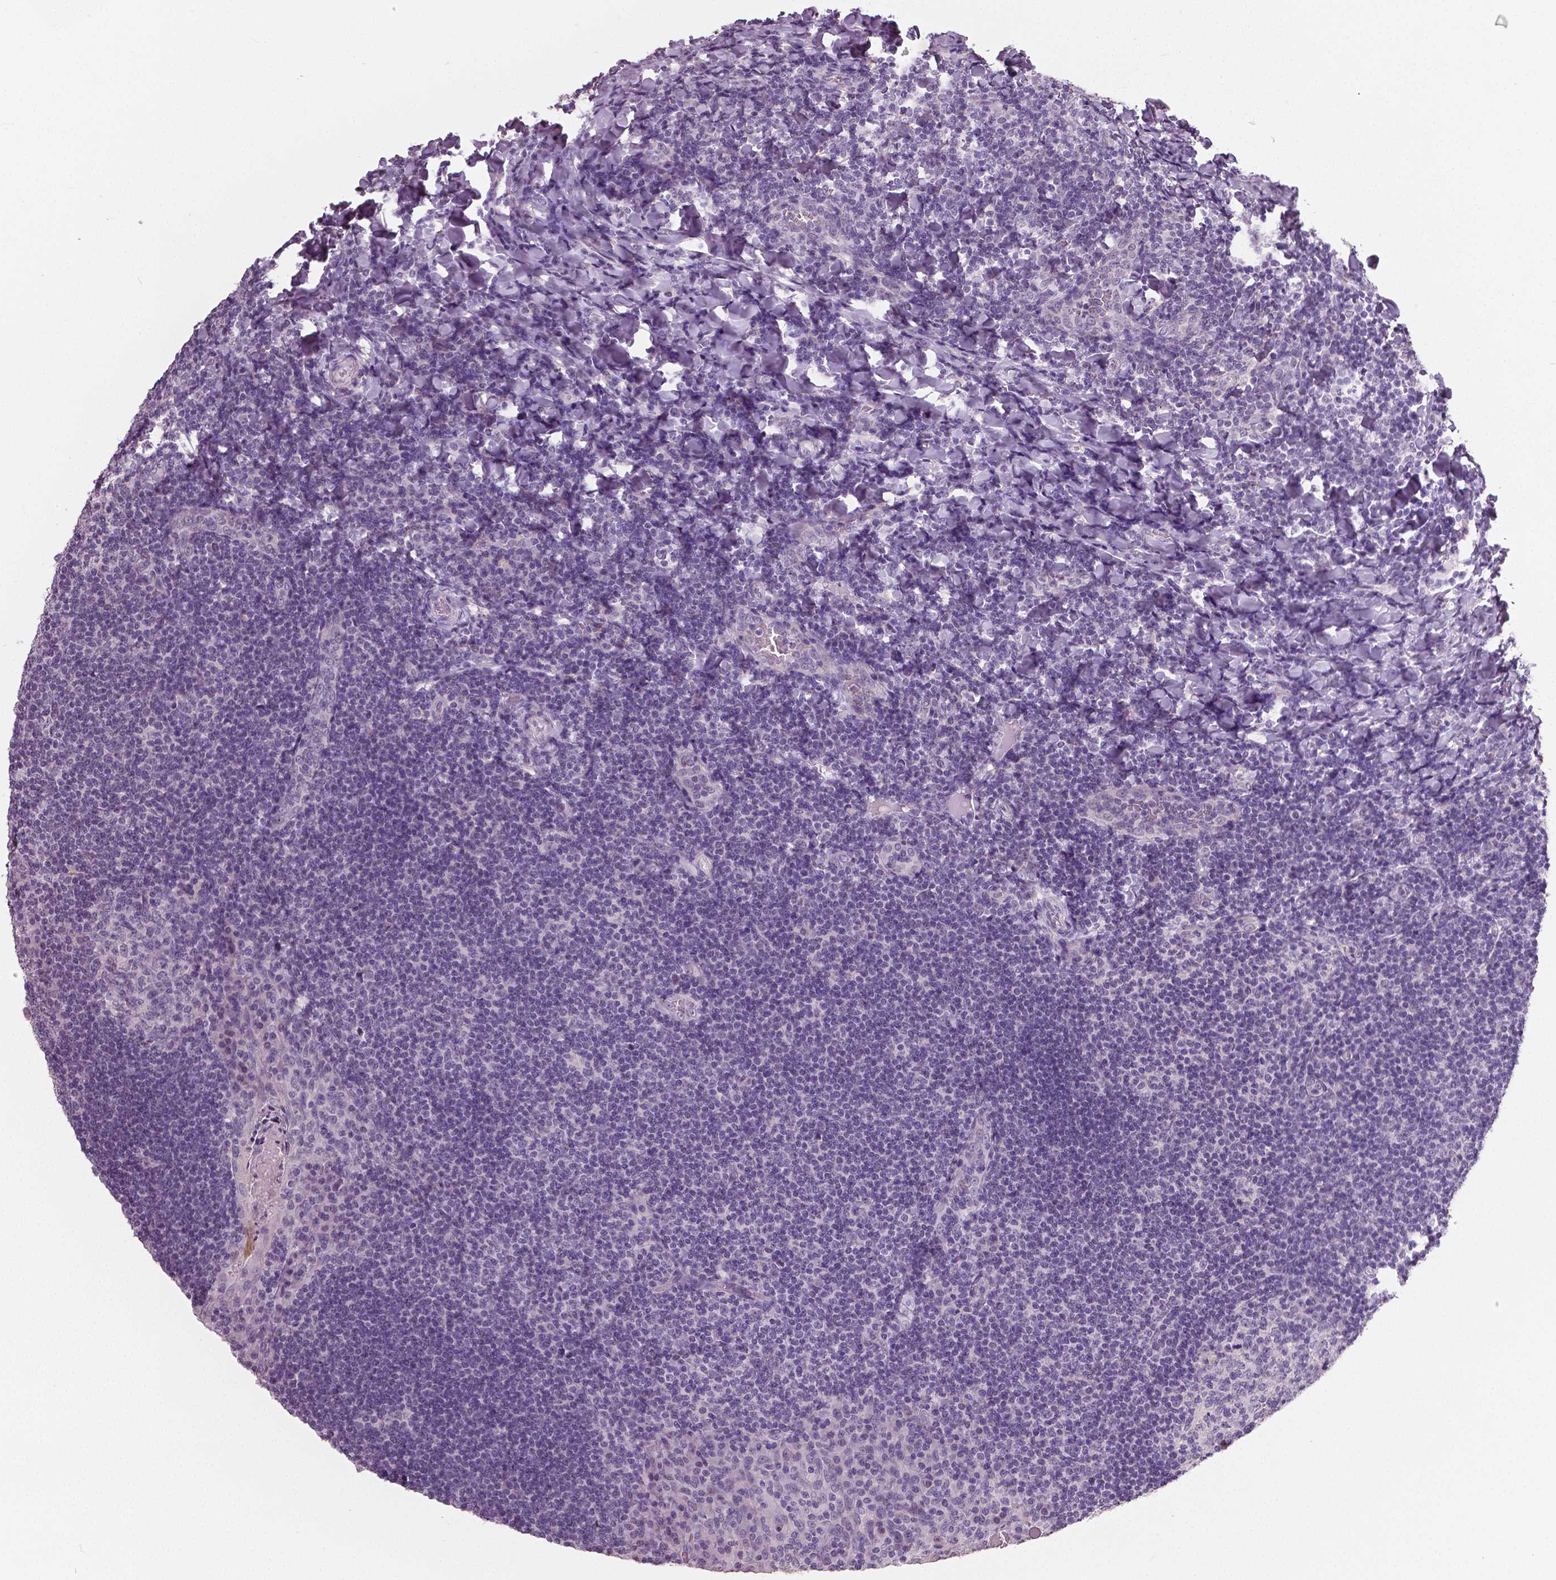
{"staining": {"intensity": "negative", "quantity": "none", "location": "none"}, "tissue": "tonsil", "cell_type": "Germinal center cells", "image_type": "normal", "snomed": [{"axis": "morphology", "description": "Normal tissue, NOS"}, {"axis": "topography", "description": "Tonsil"}], "caption": "This photomicrograph is of normal tonsil stained with immunohistochemistry to label a protein in brown with the nuclei are counter-stained blue. There is no staining in germinal center cells. (Immunohistochemistry, brightfield microscopy, high magnification).", "gene": "NECAB1", "patient": {"sex": "male", "age": 17}}